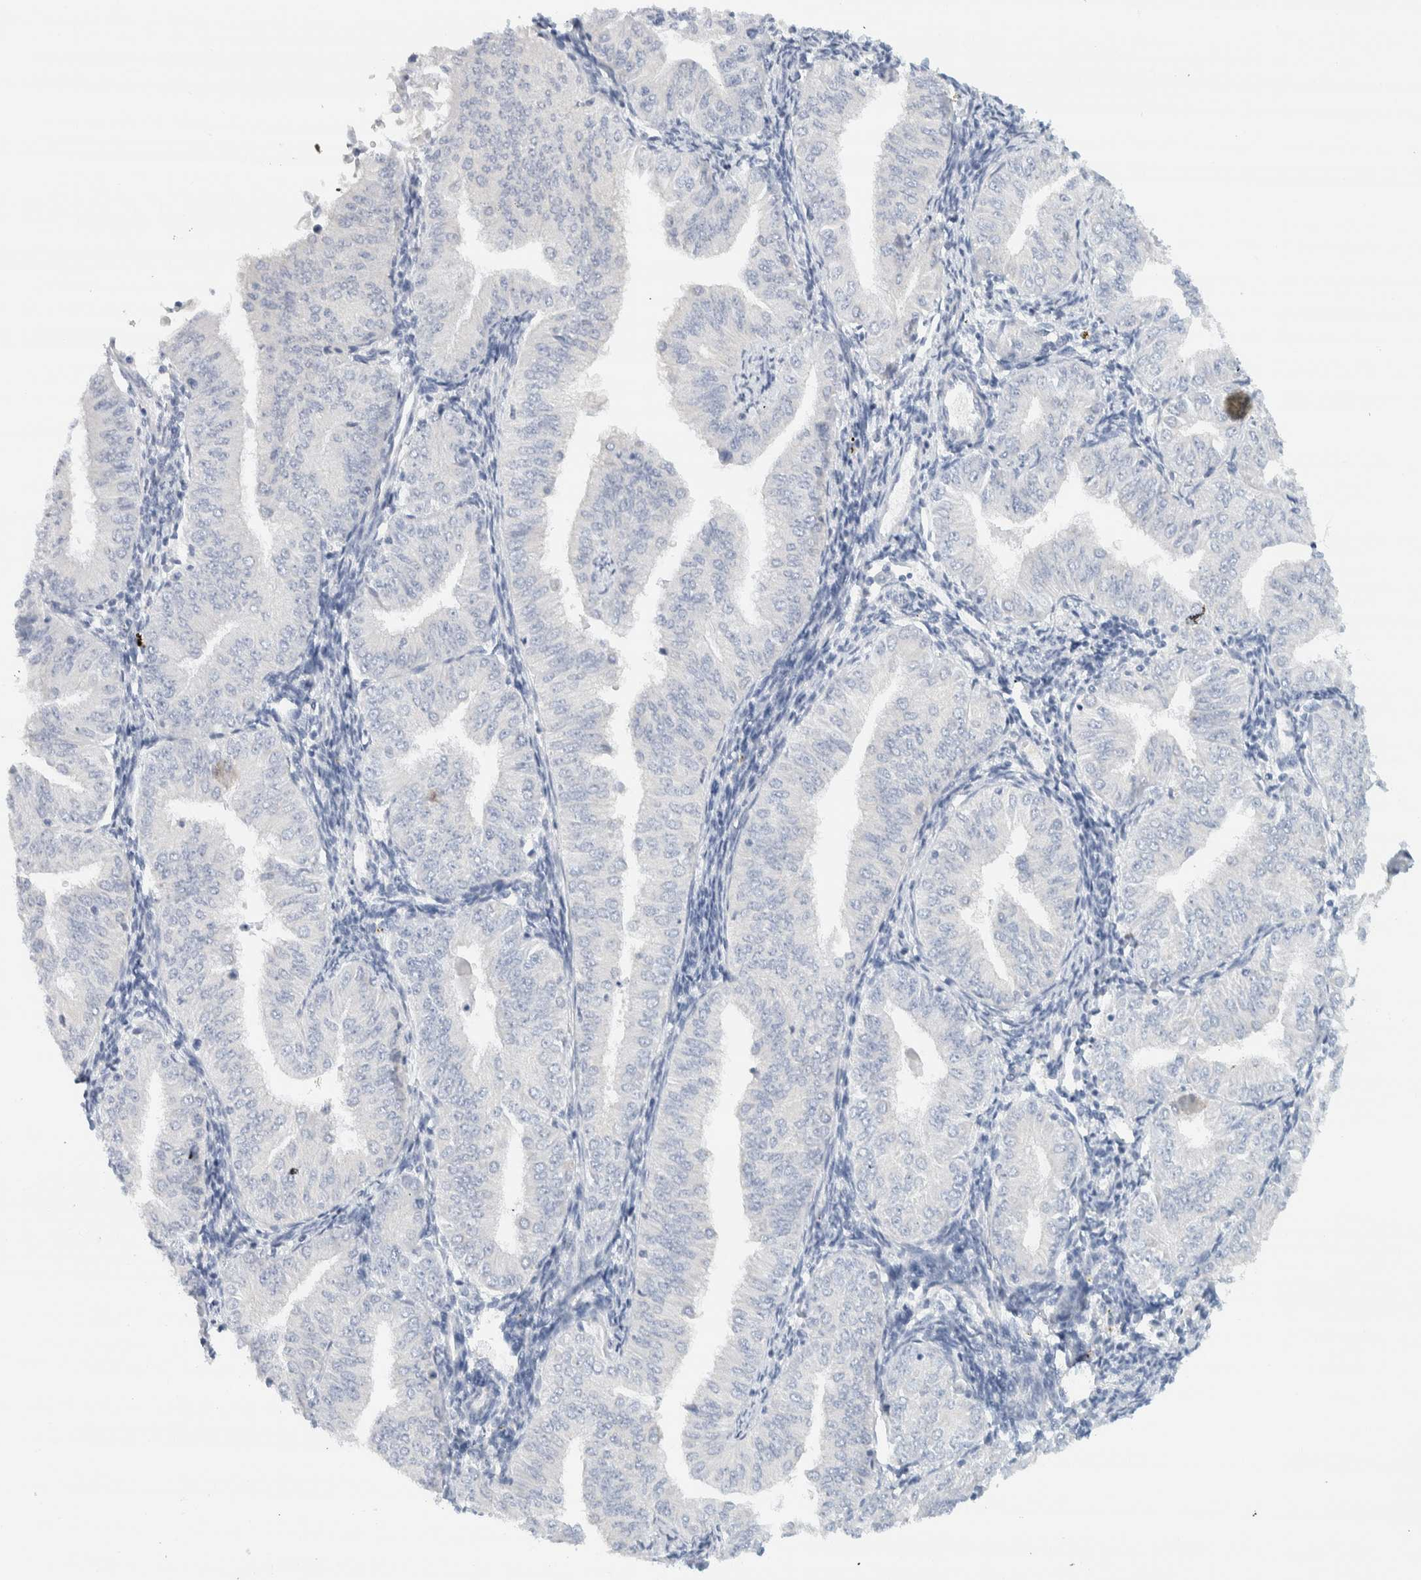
{"staining": {"intensity": "negative", "quantity": "none", "location": "none"}, "tissue": "endometrial cancer", "cell_type": "Tumor cells", "image_type": "cancer", "snomed": [{"axis": "morphology", "description": "Normal tissue, NOS"}, {"axis": "morphology", "description": "Adenocarcinoma, NOS"}, {"axis": "topography", "description": "Endometrium"}], "caption": "DAB immunohistochemical staining of endometrial adenocarcinoma displays no significant staining in tumor cells.", "gene": "ALOX12B", "patient": {"sex": "female", "age": 53}}